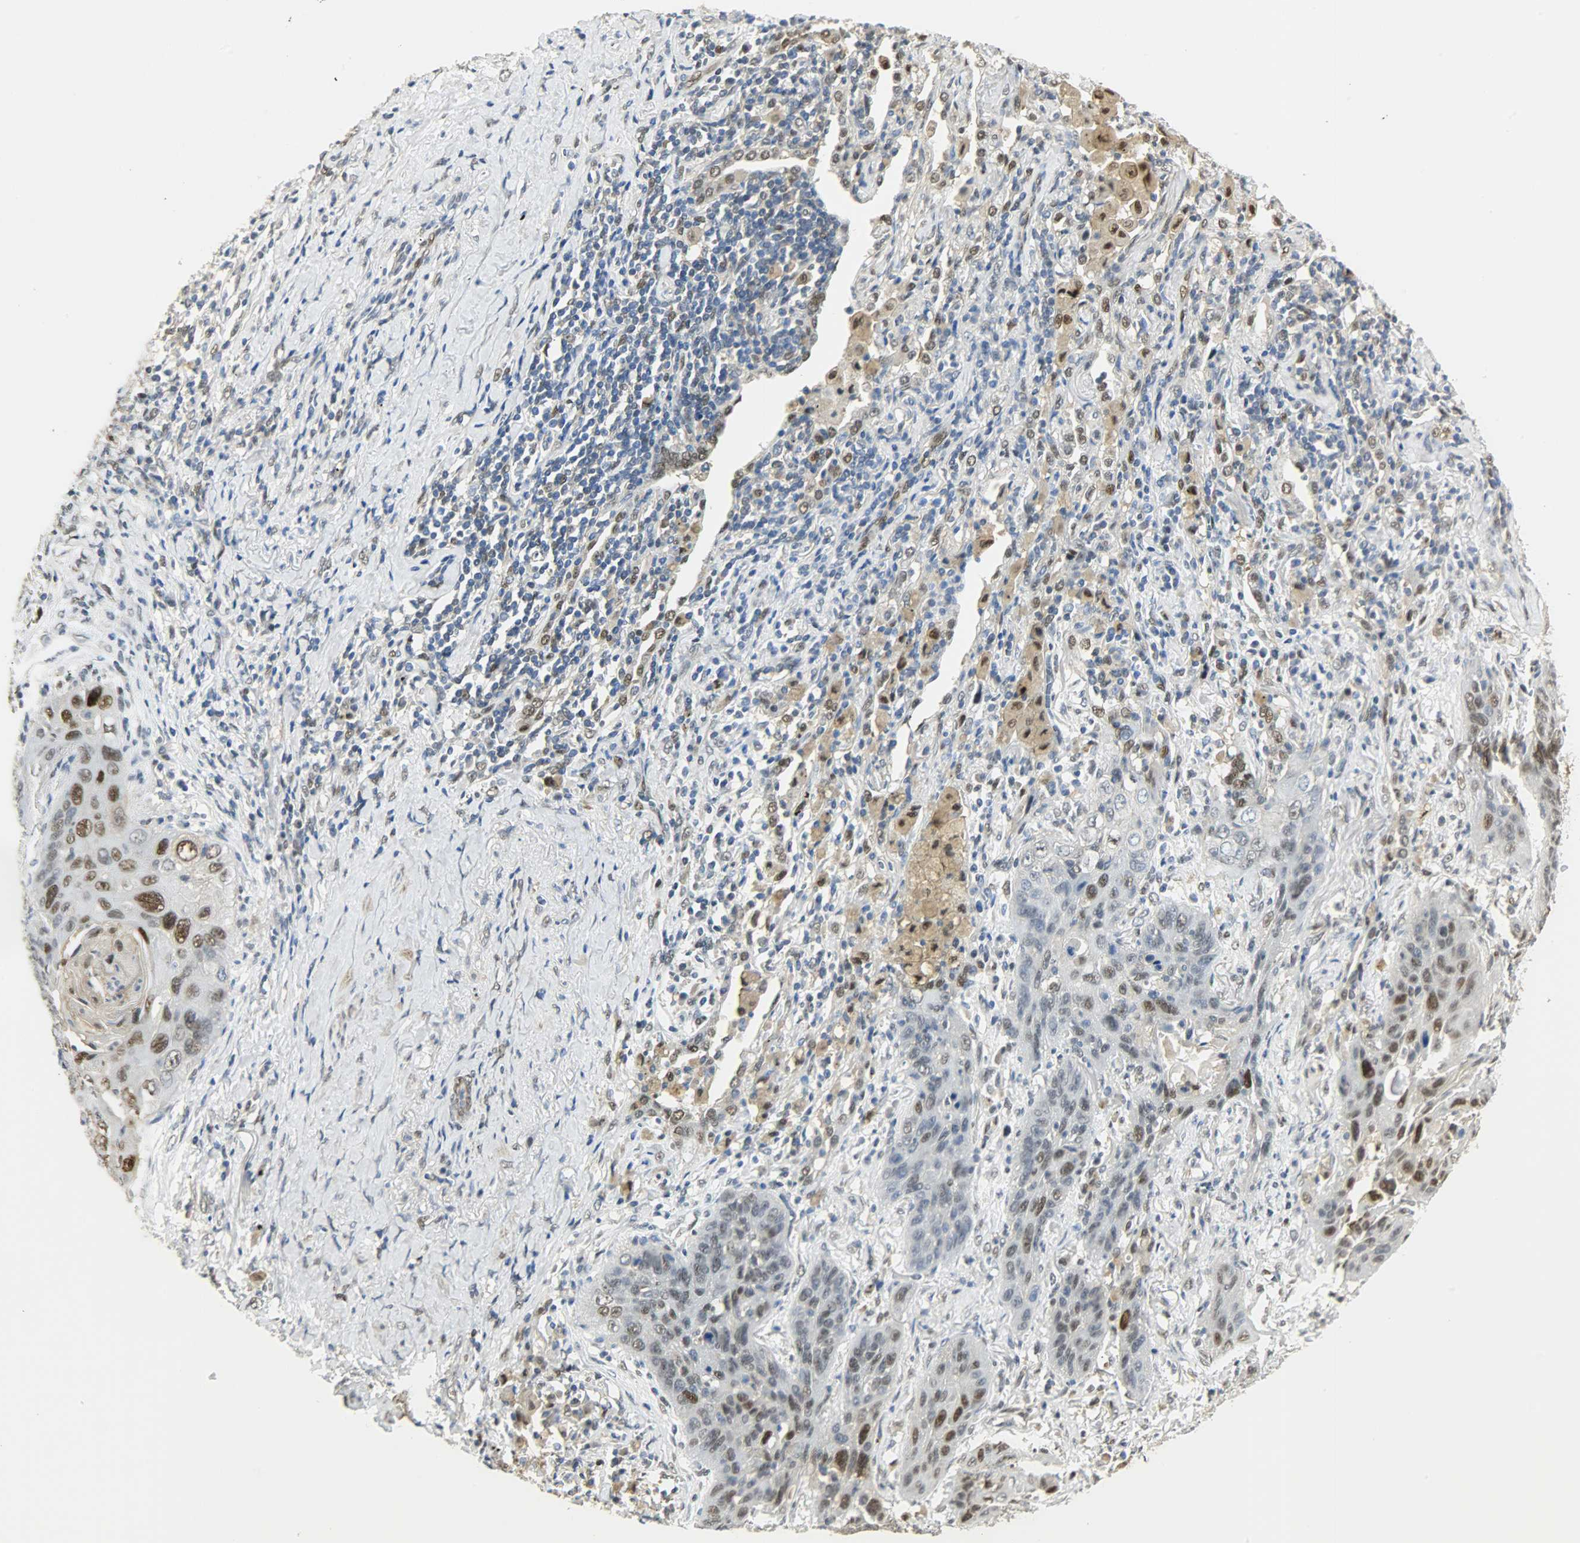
{"staining": {"intensity": "moderate", "quantity": "25%-75%", "location": "nuclear"}, "tissue": "lung cancer", "cell_type": "Tumor cells", "image_type": "cancer", "snomed": [{"axis": "morphology", "description": "Squamous cell carcinoma, NOS"}, {"axis": "topography", "description": "Lung"}], "caption": "Immunohistochemical staining of human squamous cell carcinoma (lung) reveals medium levels of moderate nuclear protein expression in approximately 25%-75% of tumor cells.", "gene": "NPEPL1", "patient": {"sex": "female", "age": 67}}